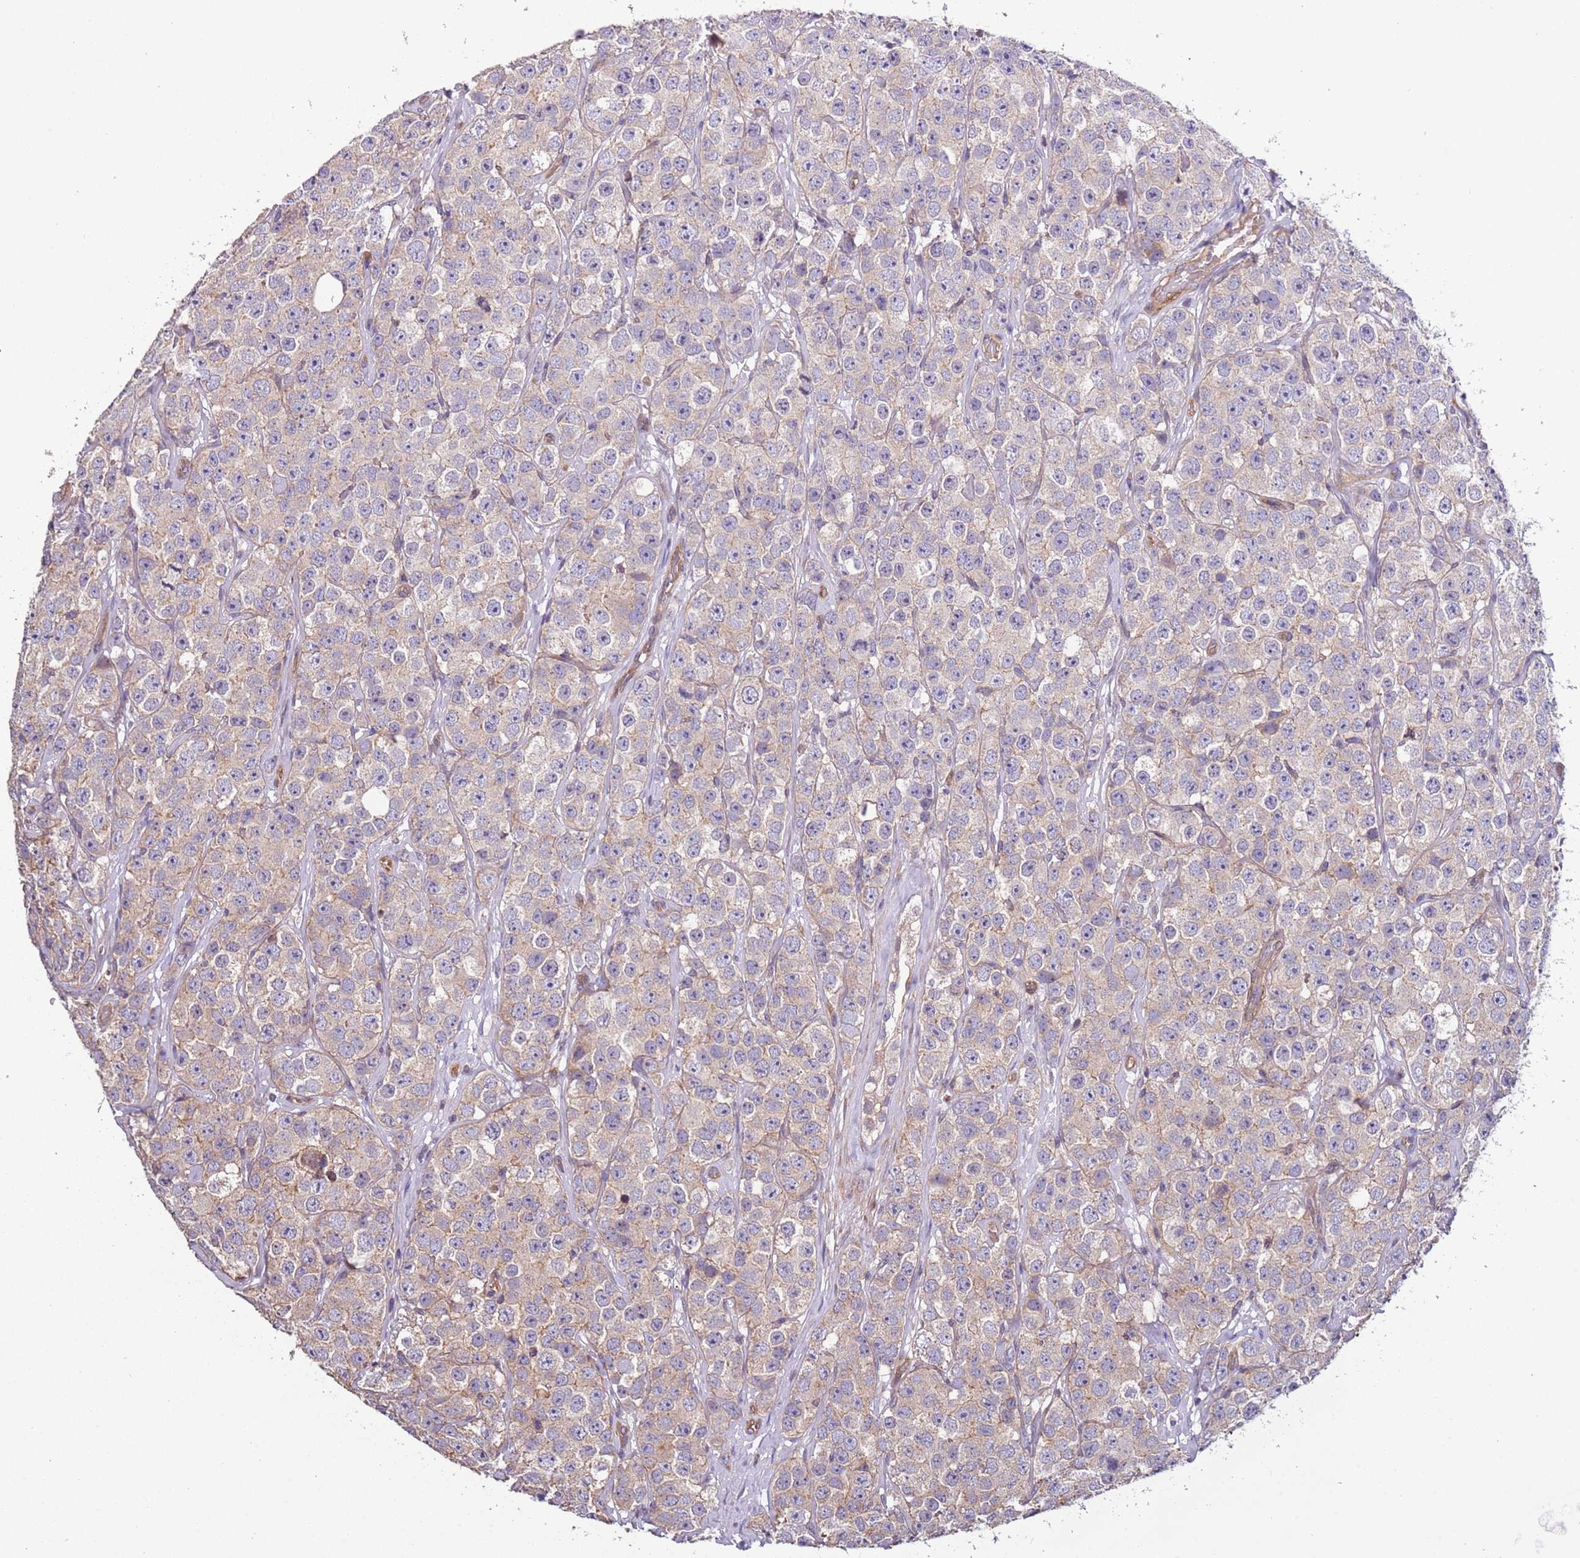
{"staining": {"intensity": "weak", "quantity": "25%-75%", "location": "cytoplasmic/membranous"}, "tissue": "testis cancer", "cell_type": "Tumor cells", "image_type": "cancer", "snomed": [{"axis": "morphology", "description": "Seminoma, NOS"}, {"axis": "topography", "description": "Testis"}], "caption": "Testis cancer (seminoma) stained with a protein marker displays weak staining in tumor cells.", "gene": "LAMB4", "patient": {"sex": "male", "age": 28}}